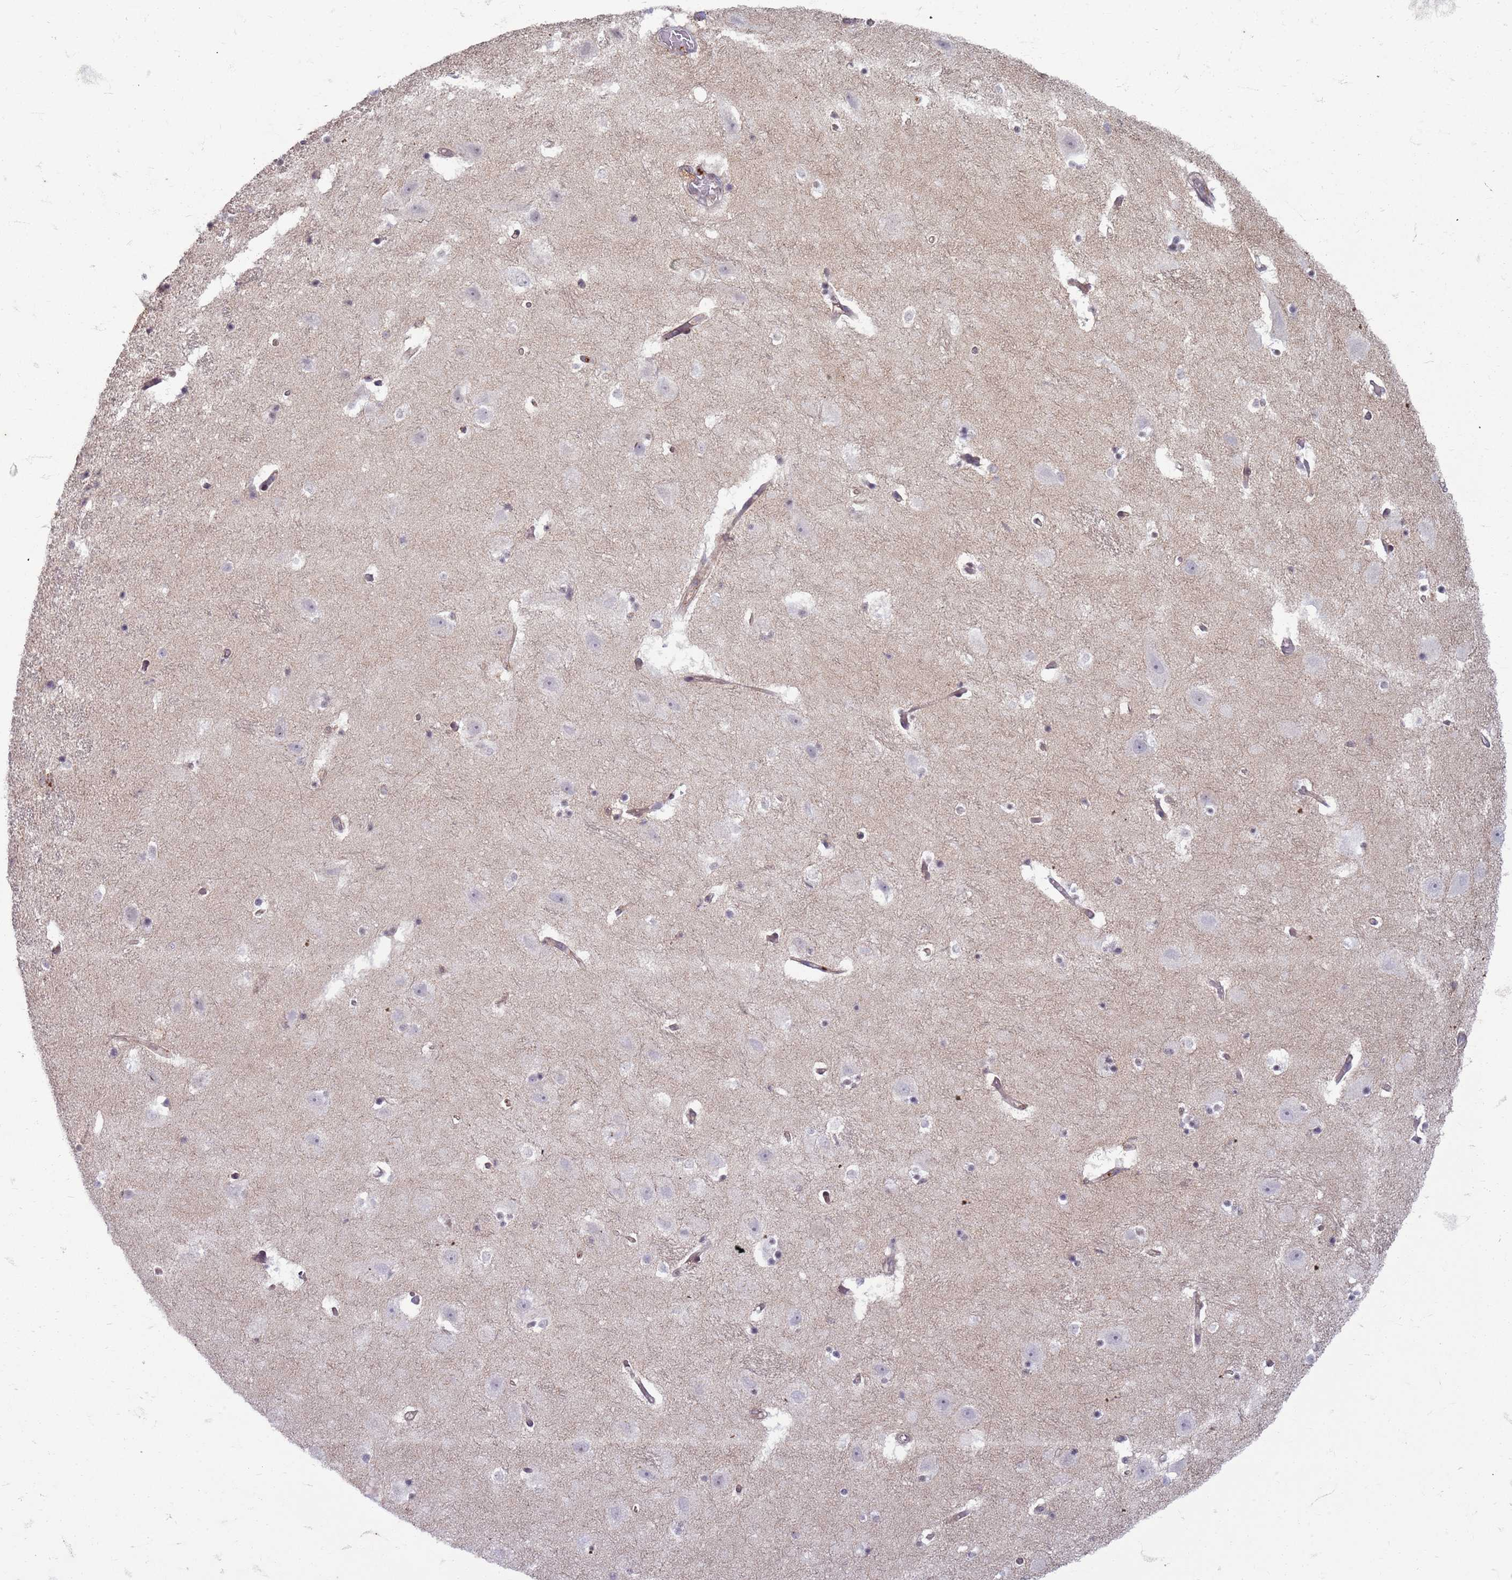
{"staining": {"intensity": "negative", "quantity": "none", "location": "none"}, "tissue": "hippocampus", "cell_type": "Glial cells", "image_type": "normal", "snomed": [{"axis": "morphology", "description": "Normal tissue, NOS"}, {"axis": "topography", "description": "Hippocampus"}], "caption": "Immunohistochemical staining of benign hippocampus shows no significant positivity in glial cells.", "gene": "SLC15A3", "patient": {"sex": "female", "age": 52}}